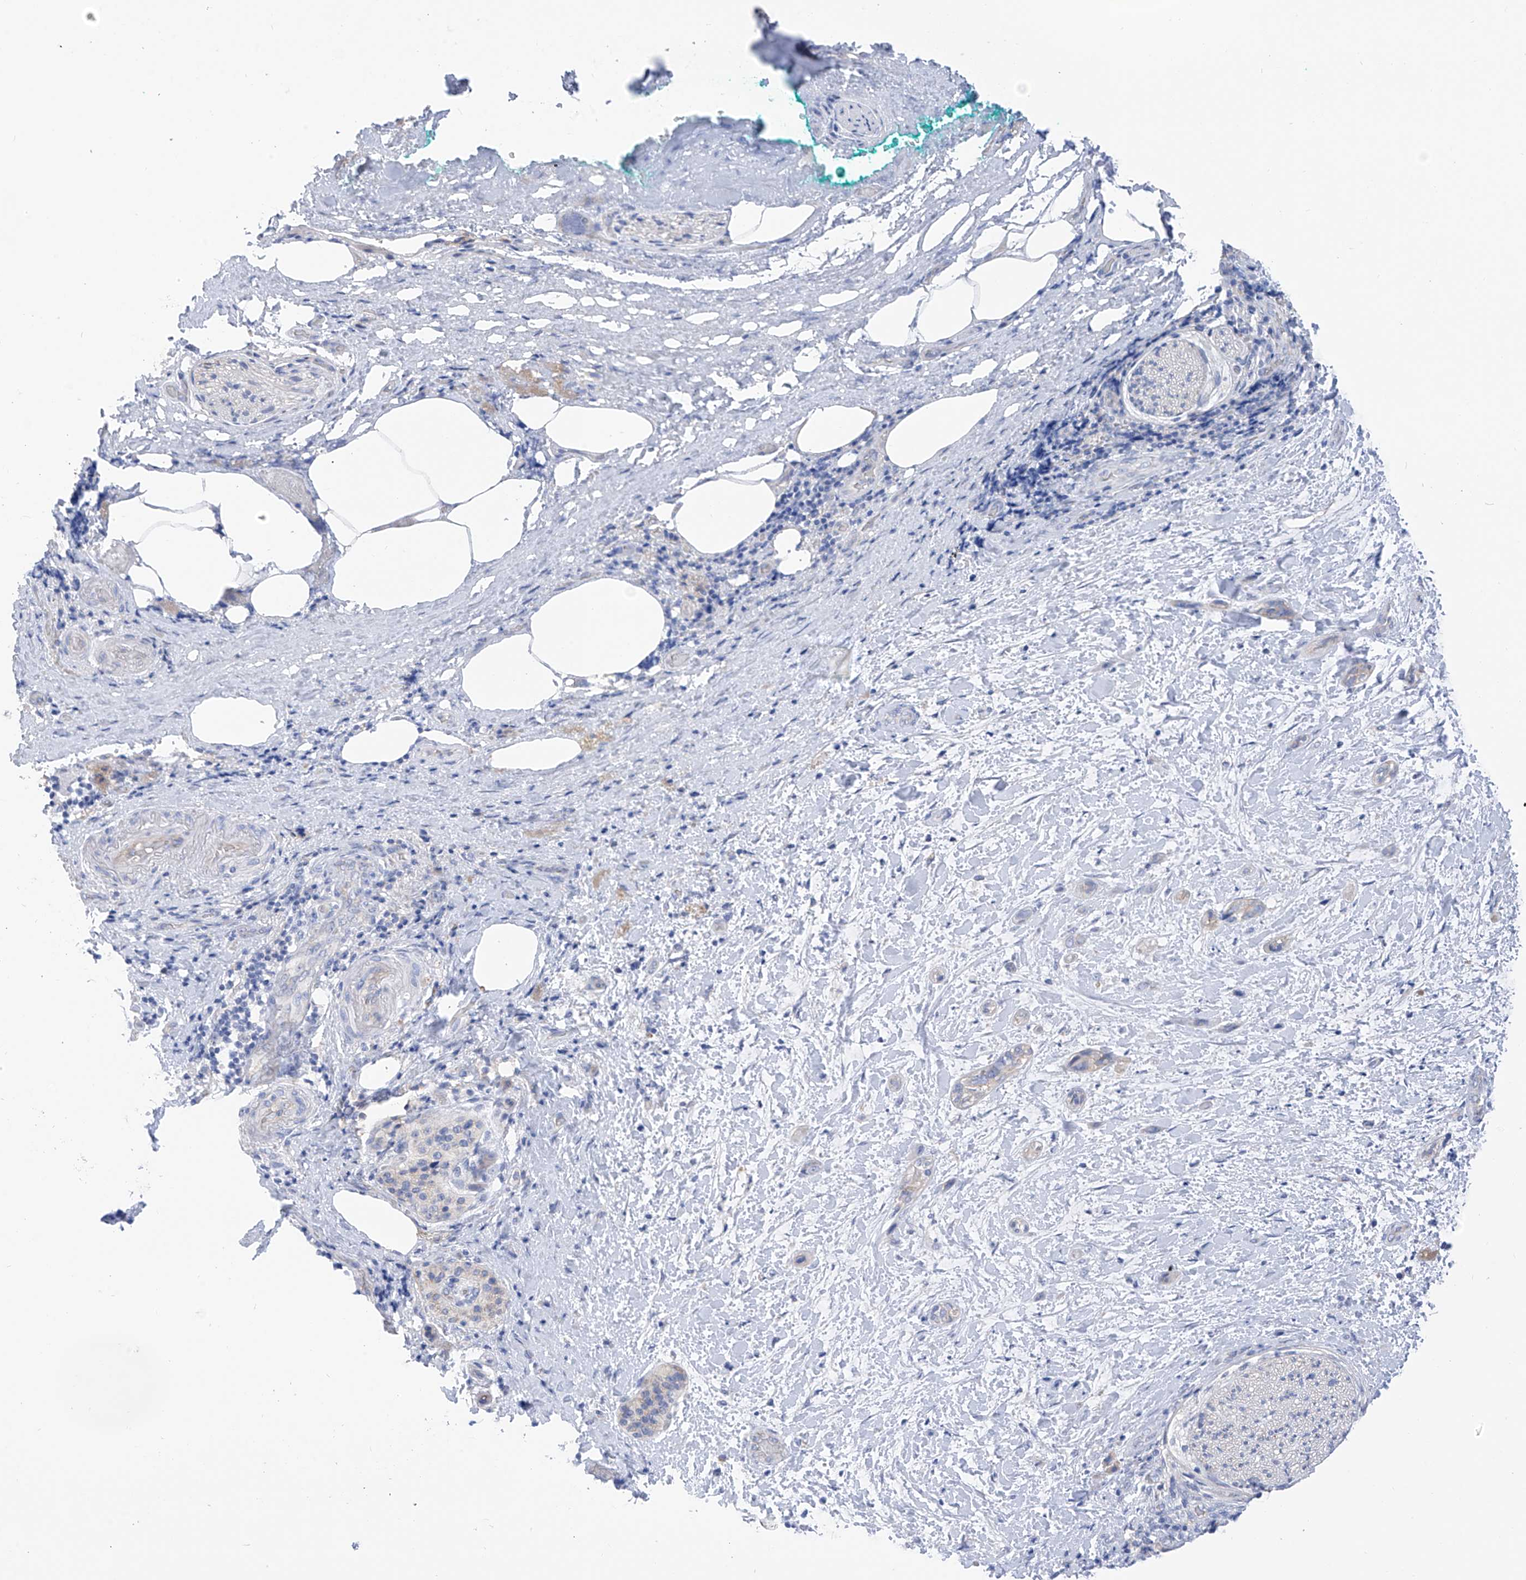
{"staining": {"intensity": "weak", "quantity": "<25%", "location": "cytoplasmic/membranous"}, "tissue": "pancreatic cancer", "cell_type": "Tumor cells", "image_type": "cancer", "snomed": [{"axis": "morphology", "description": "Normal tissue, NOS"}, {"axis": "morphology", "description": "Adenocarcinoma, NOS"}, {"axis": "topography", "description": "Pancreas"}, {"axis": "topography", "description": "Peripheral nerve tissue"}], "caption": "Immunohistochemistry (IHC) histopathology image of human pancreatic cancer (adenocarcinoma) stained for a protein (brown), which displays no expression in tumor cells. (DAB (3,3'-diaminobenzidine) immunohistochemistry (IHC) visualized using brightfield microscopy, high magnification).", "gene": "ITGA9", "patient": {"sex": "female", "age": 63}}